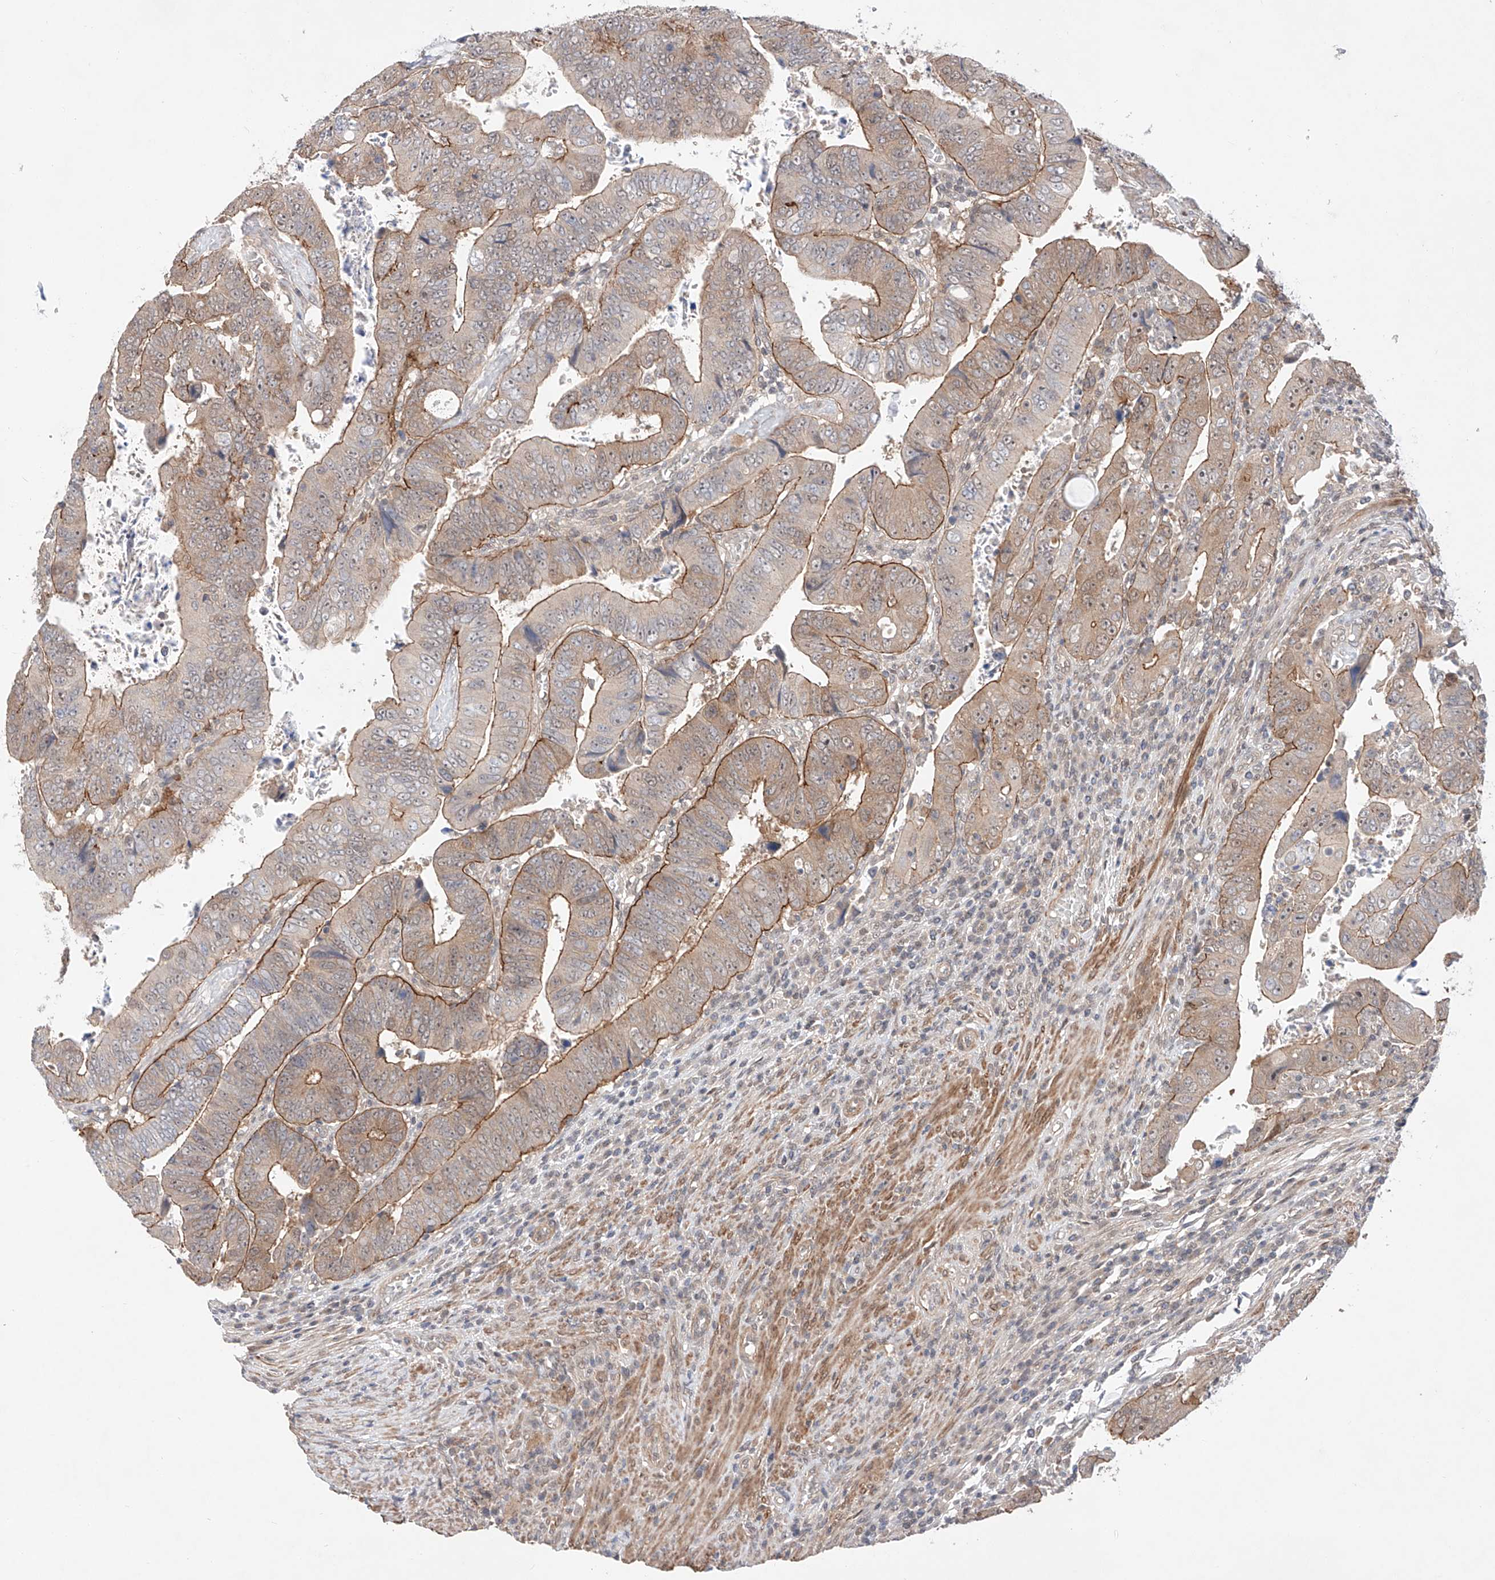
{"staining": {"intensity": "moderate", "quantity": "25%-75%", "location": "cytoplasmic/membranous"}, "tissue": "colorectal cancer", "cell_type": "Tumor cells", "image_type": "cancer", "snomed": [{"axis": "morphology", "description": "Normal tissue, NOS"}, {"axis": "morphology", "description": "Adenocarcinoma, NOS"}, {"axis": "topography", "description": "Rectum"}], "caption": "The micrograph reveals immunohistochemical staining of colorectal cancer (adenocarcinoma). There is moderate cytoplasmic/membranous positivity is seen in about 25%-75% of tumor cells.", "gene": "TSR2", "patient": {"sex": "female", "age": 65}}